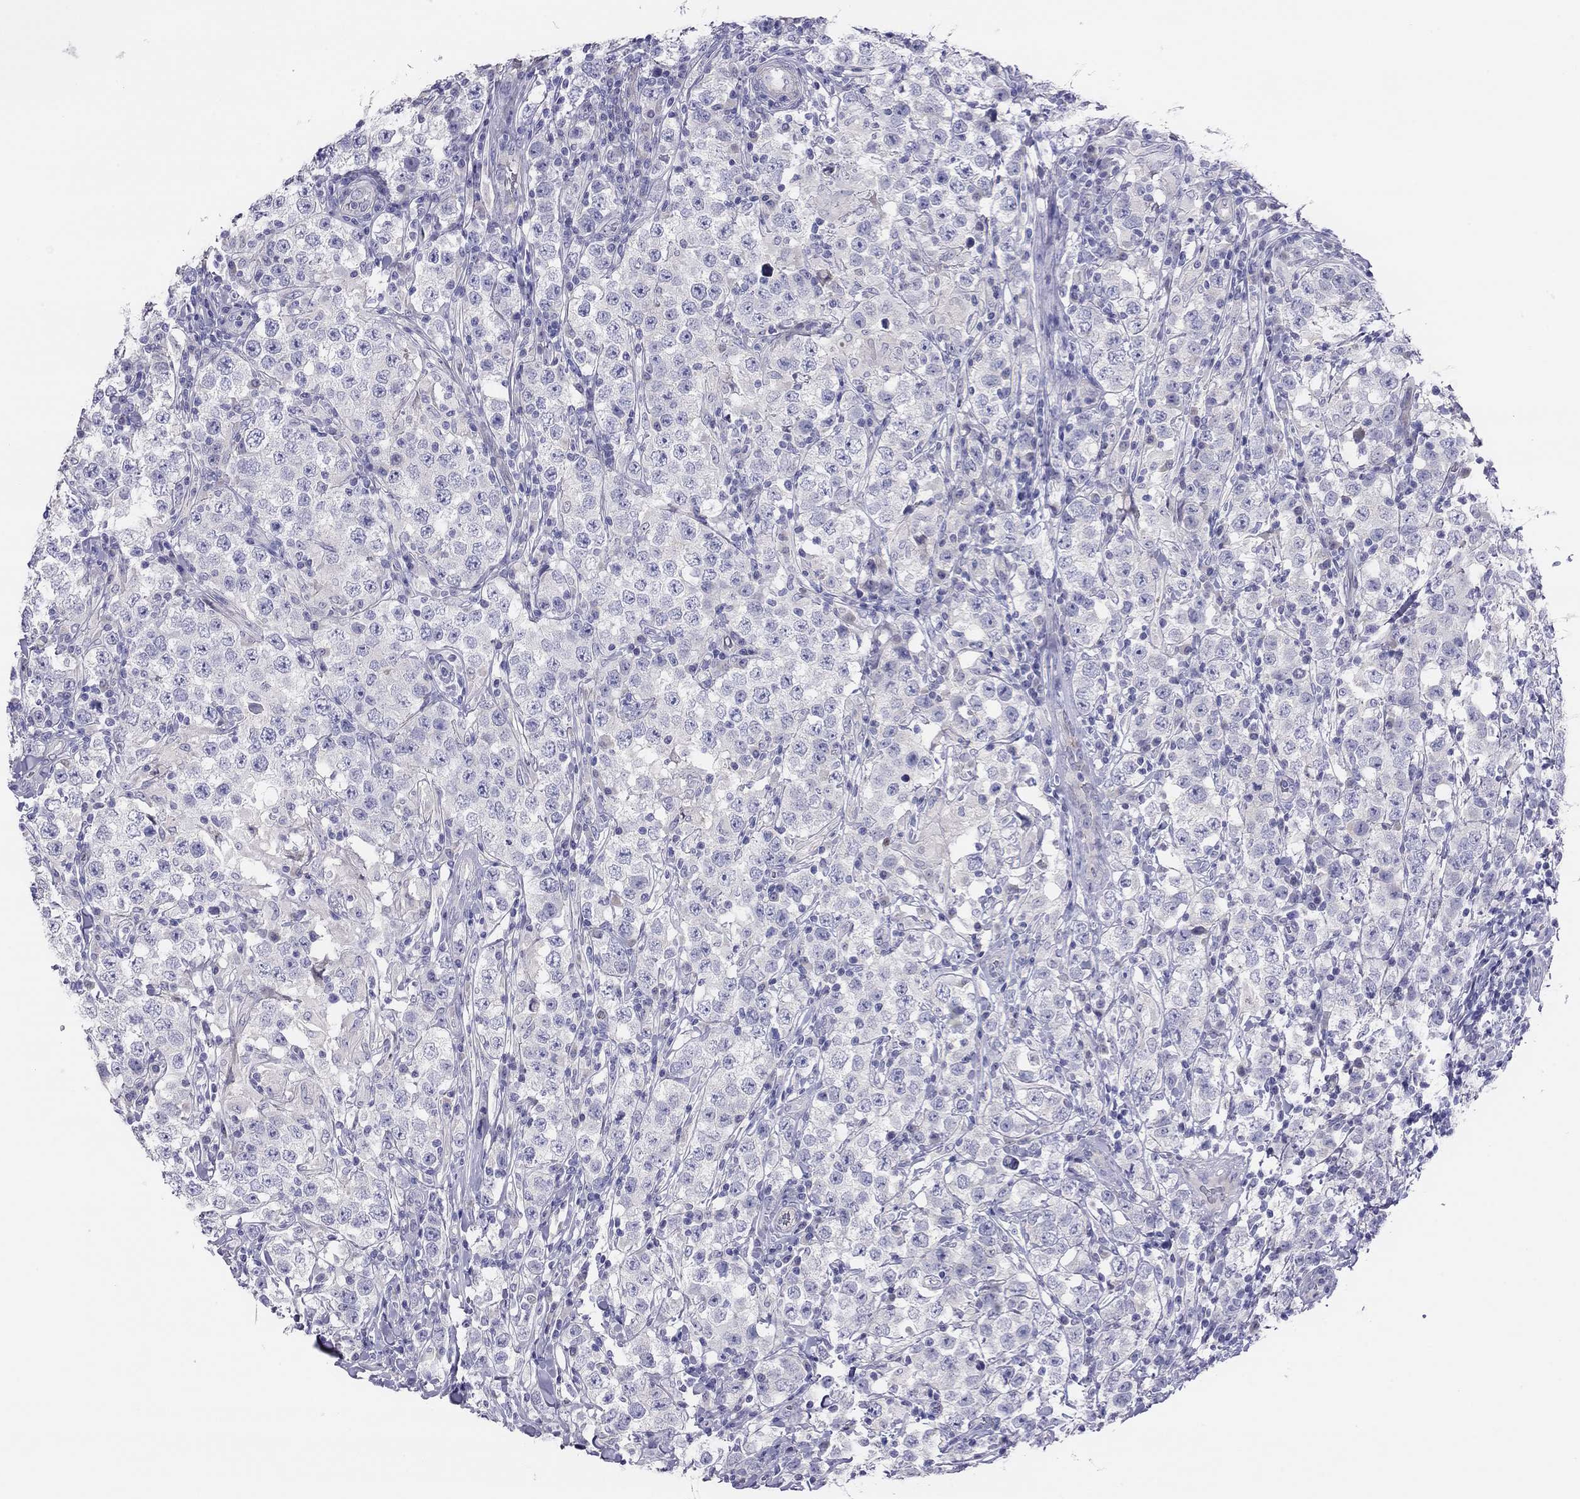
{"staining": {"intensity": "negative", "quantity": "none", "location": "none"}, "tissue": "testis cancer", "cell_type": "Tumor cells", "image_type": "cancer", "snomed": [{"axis": "morphology", "description": "Seminoma, NOS"}, {"axis": "morphology", "description": "Carcinoma, Embryonal, NOS"}, {"axis": "topography", "description": "Testis"}], "caption": "DAB immunohistochemical staining of human testis cancer (embryonal carcinoma) displays no significant expression in tumor cells.", "gene": "MGAT4C", "patient": {"sex": "male", "age": 41}}